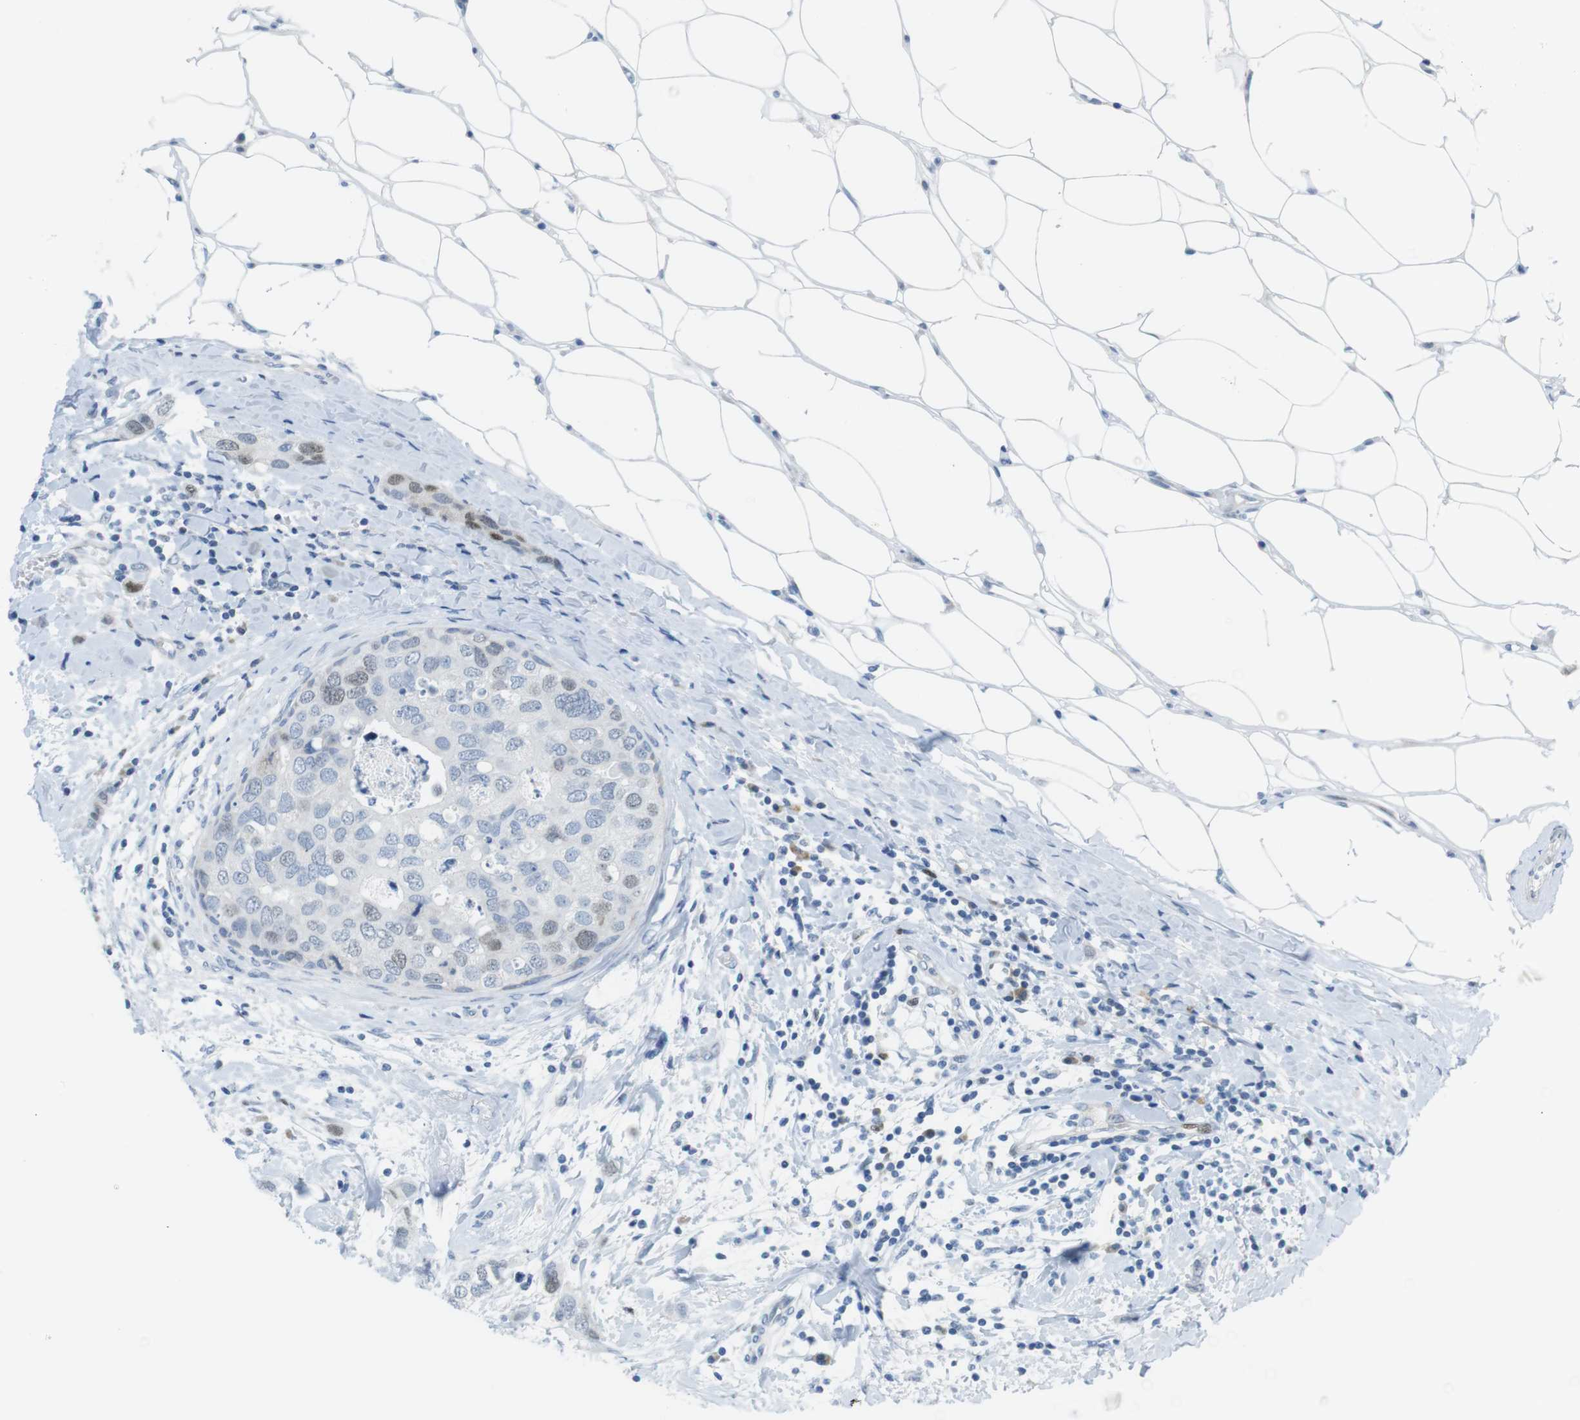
{"staining": {"intensity": "weak", "quantity": "<25%", "location": "nuclear"}, "tissue": "breast cancer", "cell_type": "Tumor cells", "image_type": "cancer", "snomed": [{"axis": "morphology", "description": "Duct carcinoma"}, {"axis": "topography", "description": "Breast"}], "caption": "Photomicrograph shows no protein expression in tumor cells of breast invasive ductal carcinoma tissue.", "gene": "CHAF1A", "patient": {"sex": "female", "age": 50}}